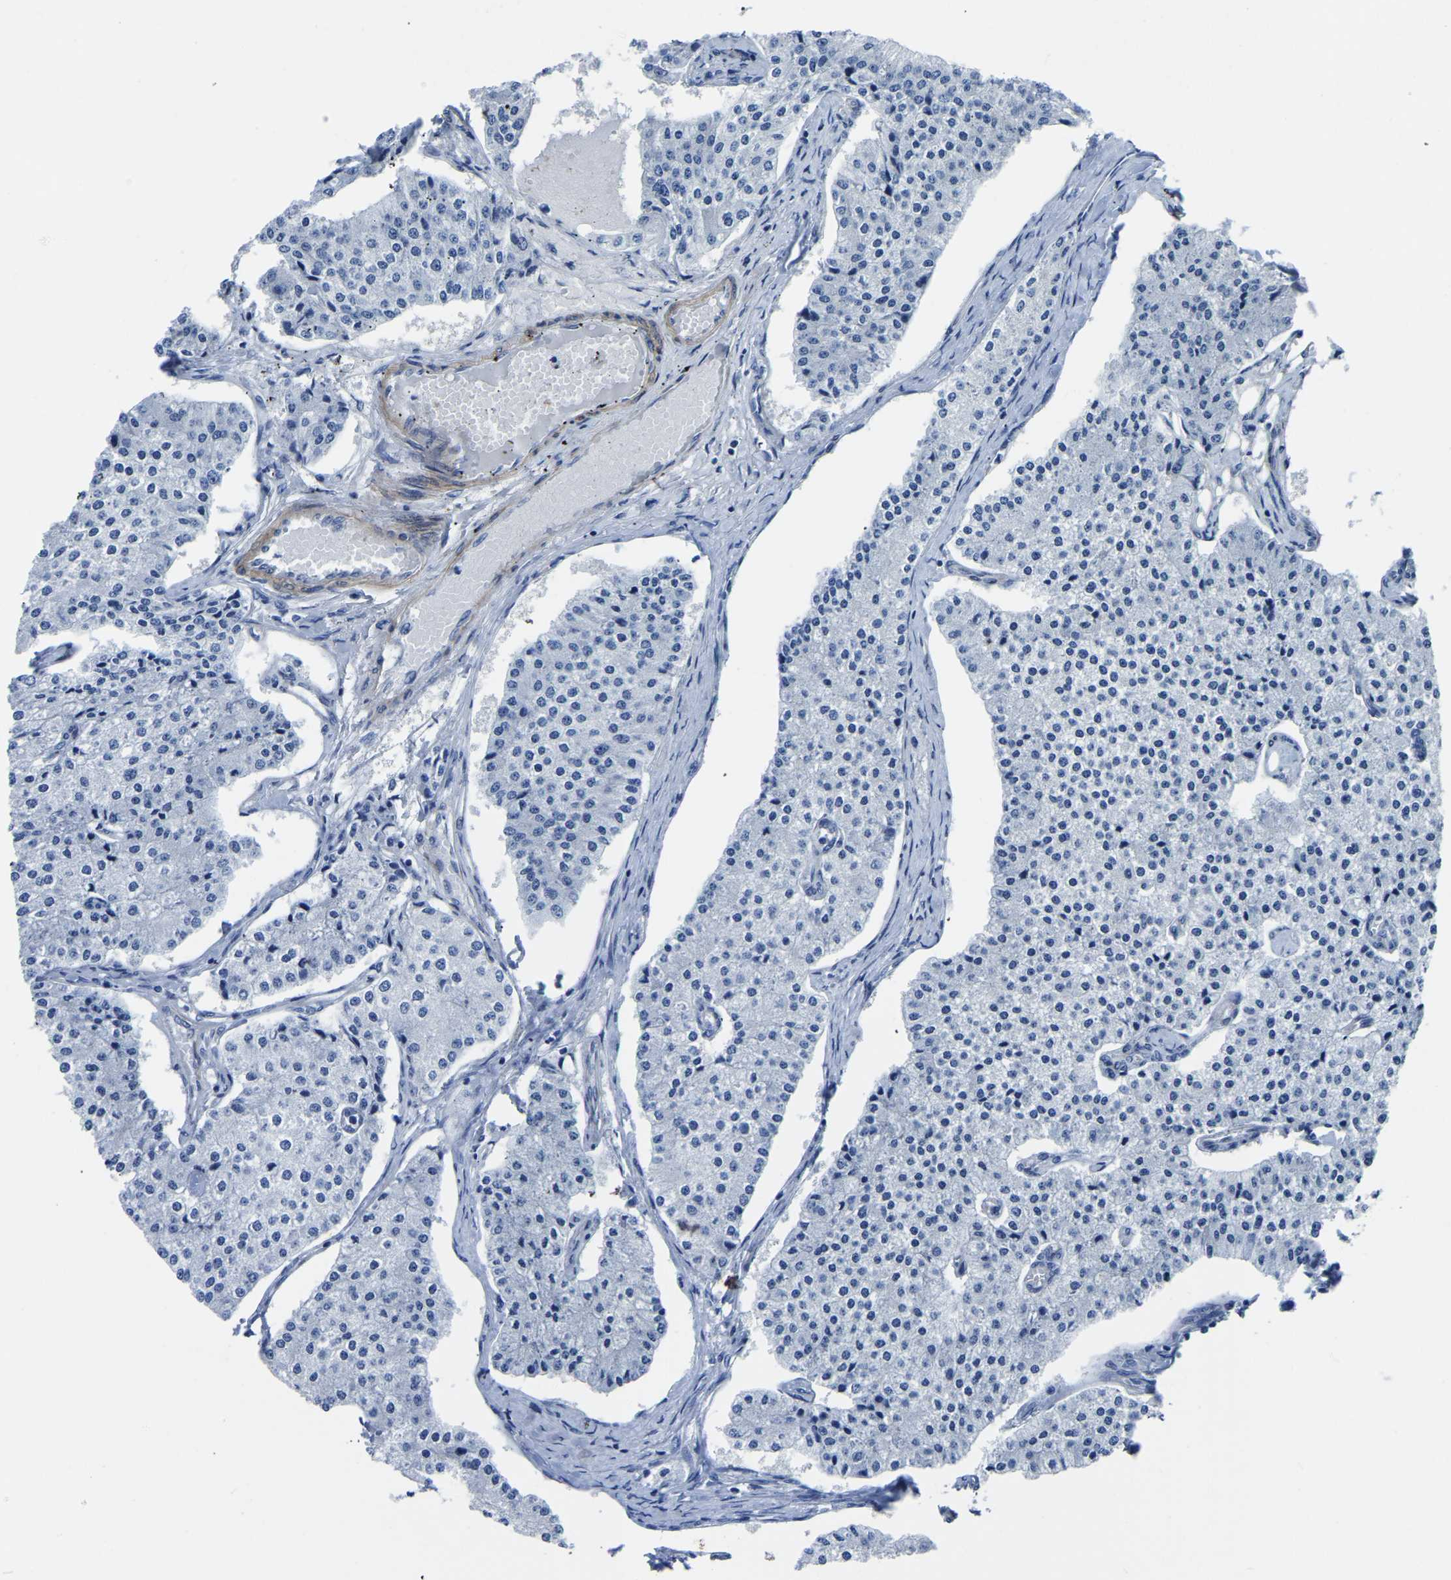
{"staining": {"intensity": "negative", "quantity": "none", "location": "none"}, "tissue": "carcinoid", "cell_type": "Tumor cells", "image_type": "cancer", "snomed": [{"axis": "morphology", "description": "Carcinoid, malignant, NOS"}, {"axis": "topography", "description": "Colon"}], "caption": "A high-resolution photomicrograph shows immunohistochemistry (IHC) staining of carcinoid, which displays no significant staining in tumor cells.", "gene": "SLC45A3", "patient": {"sex": "female", "age": 52}}